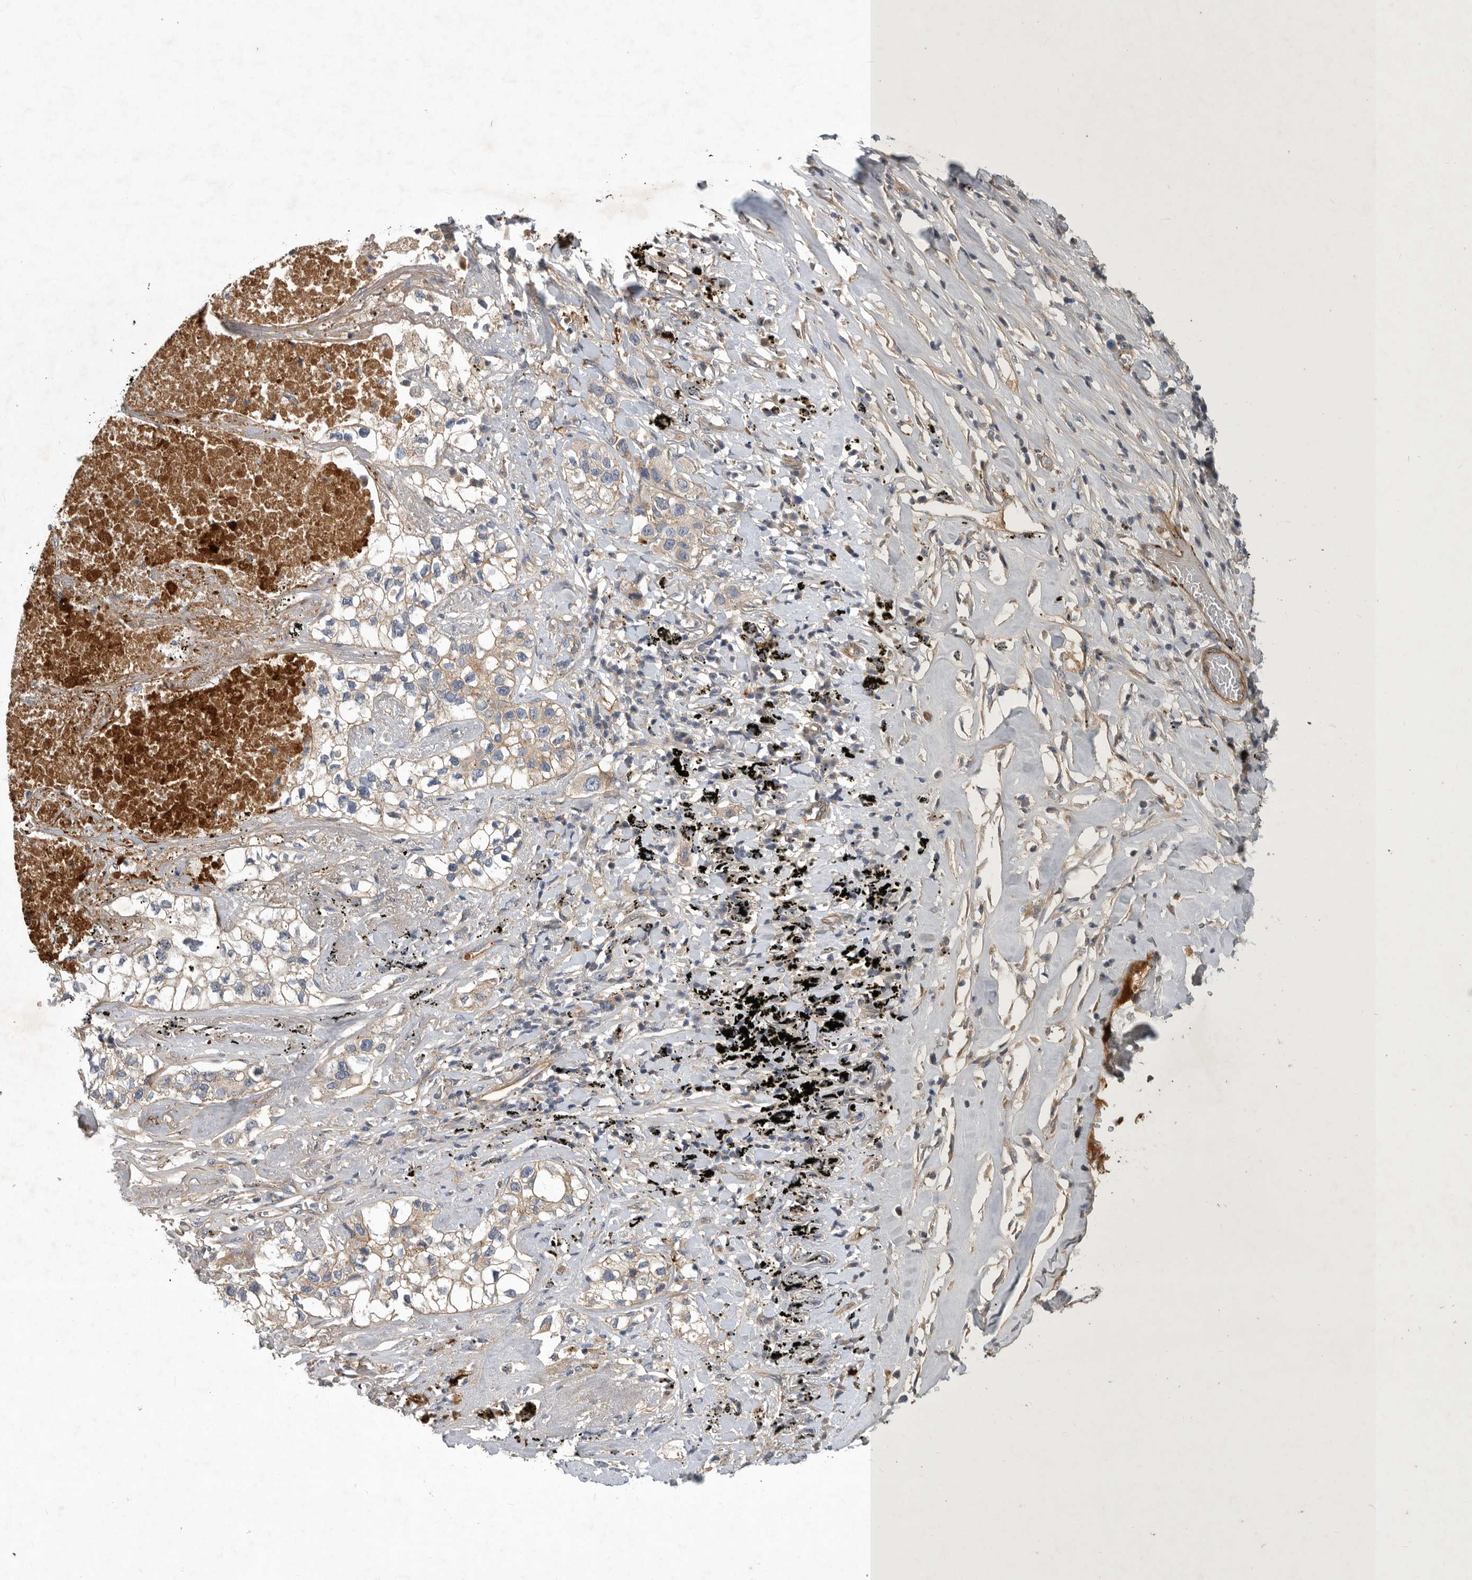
{"staining": {"intensity": "weak", "quantity": "25%-75%", "location": "cytoplasmic/membranous"}, "tissue": "lung cancer", "cell_type": "Tumor cells", "image_type": "cancer", "snomed": [{"axis": "morphology", "description": "Adenocarcinoma, NOS"}, {"axis": "topography", "description": "Lung"}], "caption": "Immunohistochemistry (IHC) of human adenocarcinoma (lung) reveals low levels of weak cytoplasmic/membranous positivity in approximately 25%-75% of tumor cells.", "gene": "MLPH", "patient": {"sex": "male", "age": 63}}